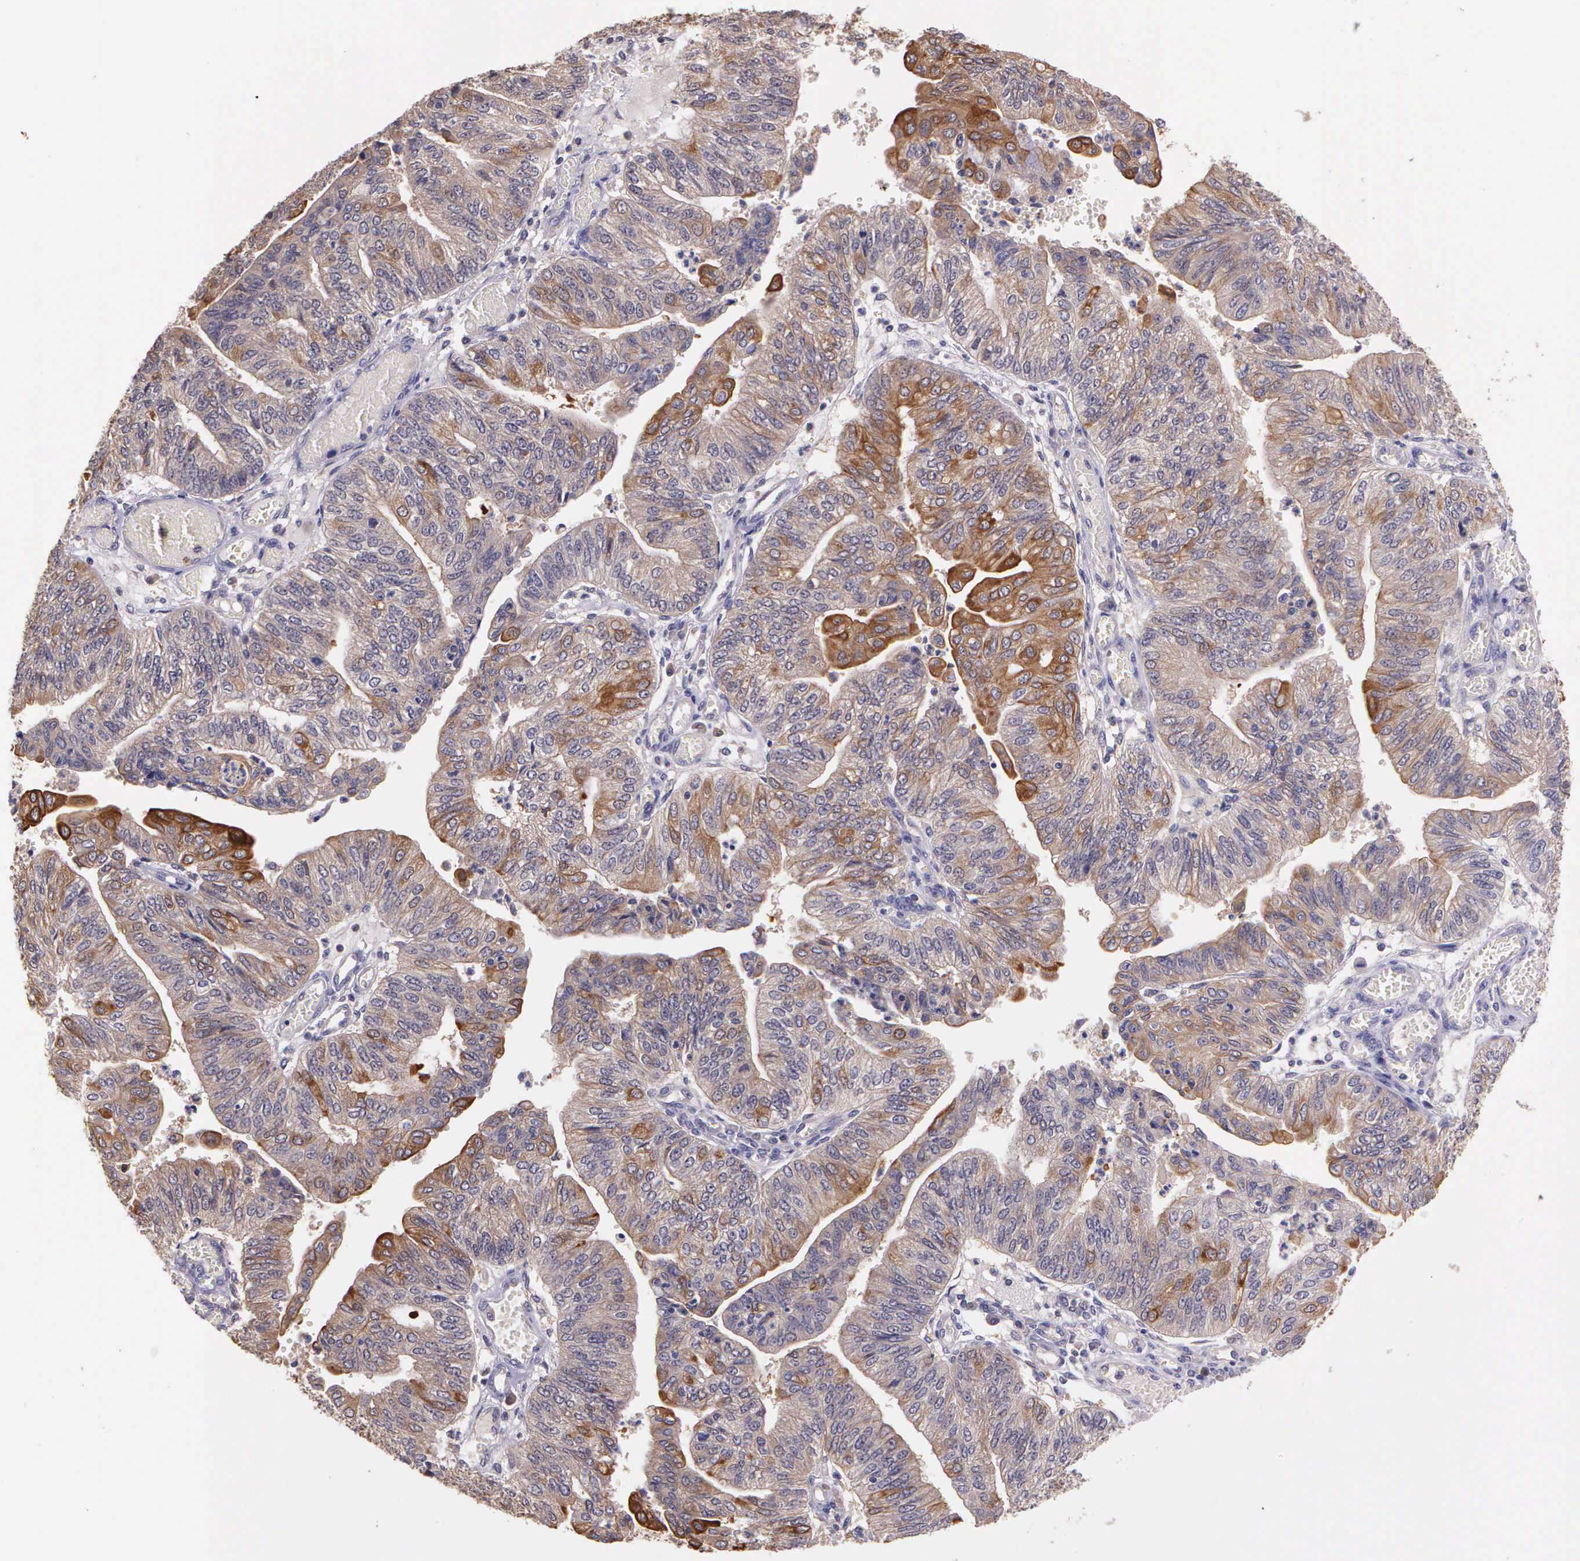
{"staining": {"intensity": "weak", "quantity": ">75%", "location": "cytoplasmic/membranous"}, "tissue": "endometrial cancer", "cell_type": "Tumor cells", "image_type": "cancer", "snomed": [{"axis": "morphology", "description": "Adenocarcinoma, NOS"}, {"axis": "topography", "description": "Endometrium"}], "caption": "A brown stain labels weak cytoplasmic/membranous expression of a protein in human endometrial cancer tumor cells.", "gene": "IGBP1", "patient": {"sex": "female", "age": 59}}